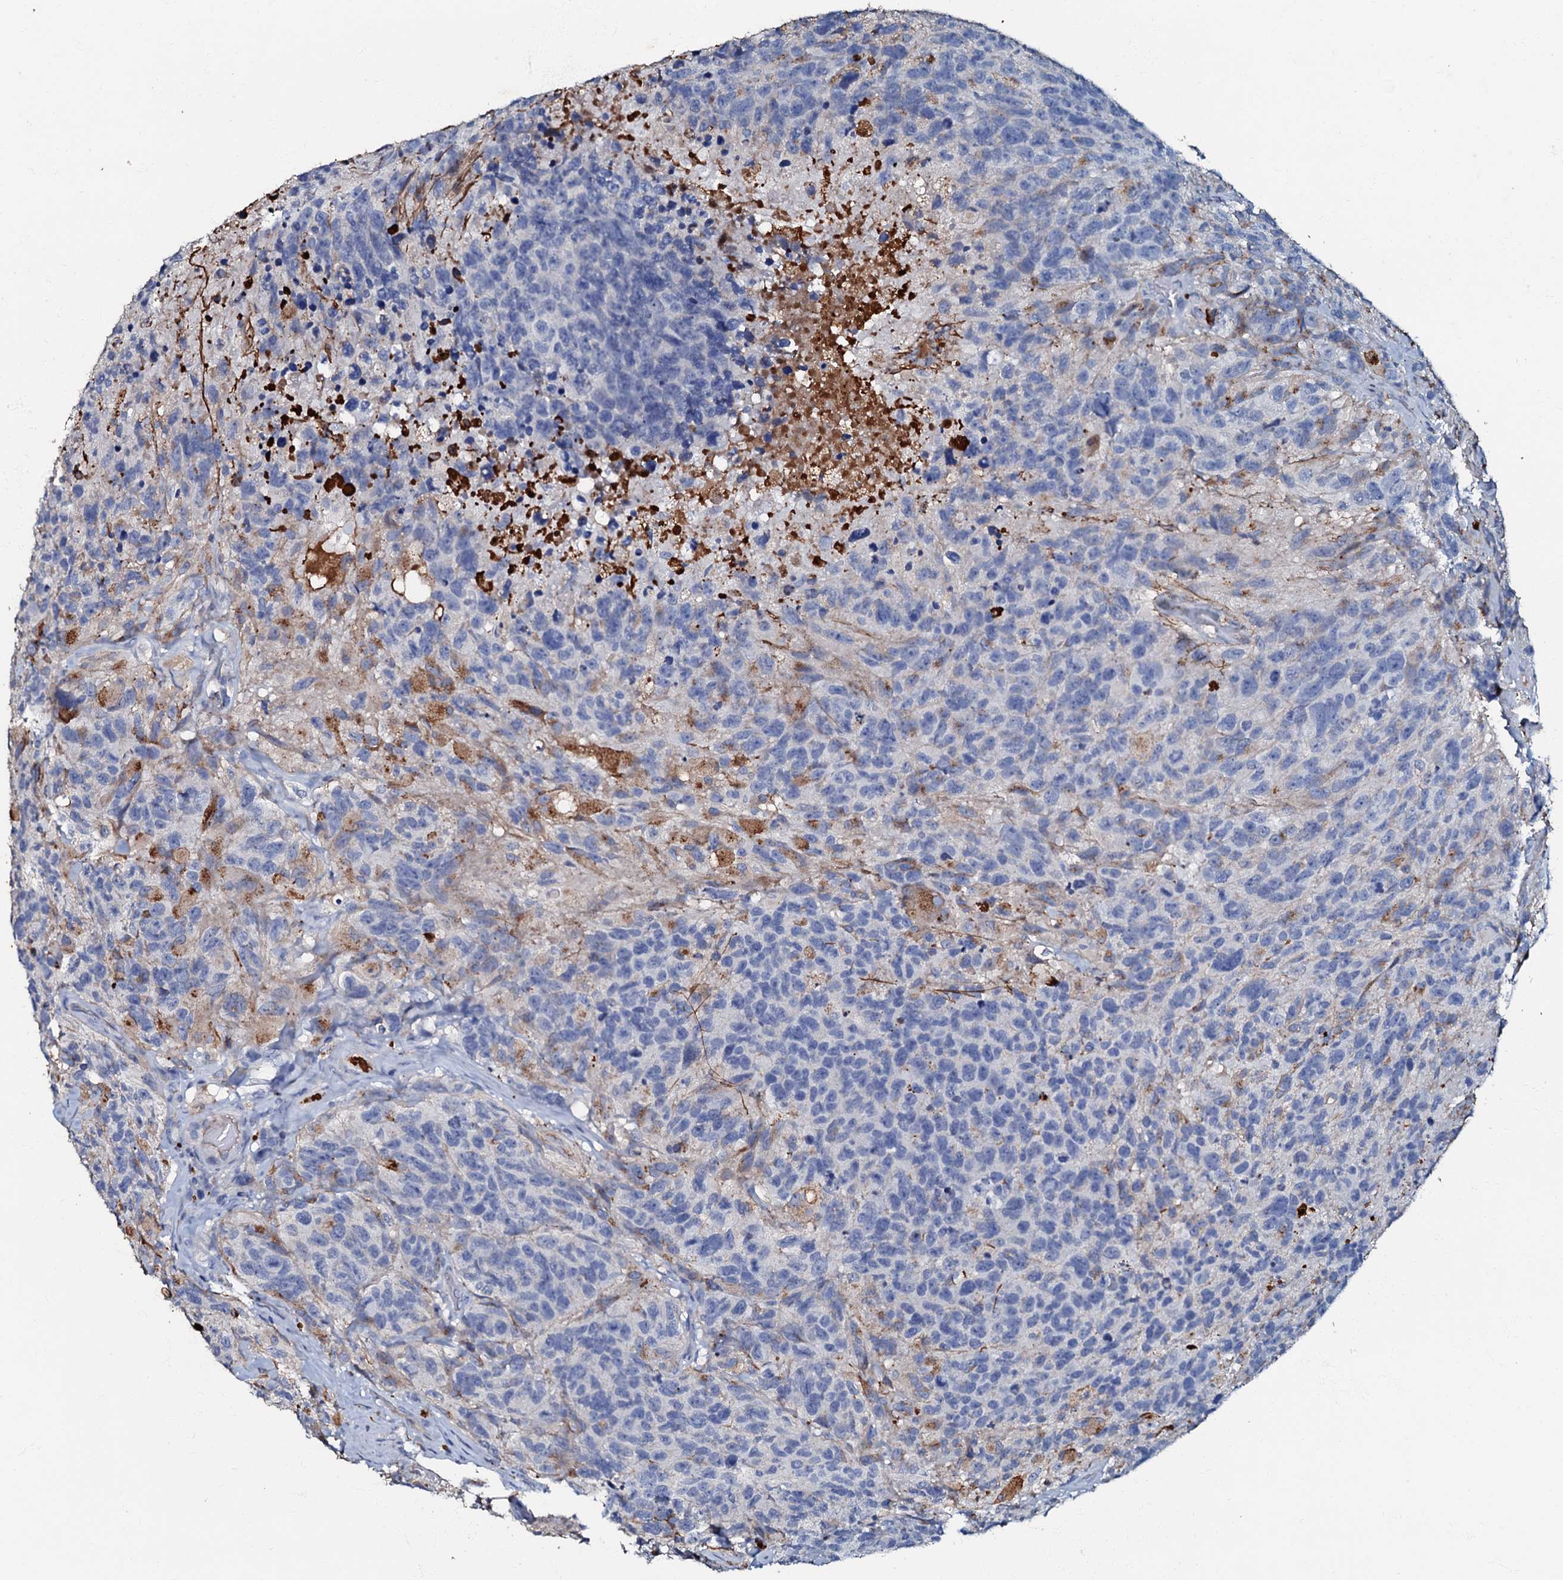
{"staining": {"intensity": "negative", "quantity": "none", "location": "none"}, "tissue": "glioma", "cell_type": "Tumor cells", "image_type": "cancer", "snomed": [{"axis": "morphology", "description": "Glioma, malignant, High grade"}, {"axis": "topography", "description": "Brain"}], "caption": "Protein analysis of glioma shows no significant positivity in tumor cells.", "gene": "MANSC4", "patient": {"sex": "male", "age": 69}}